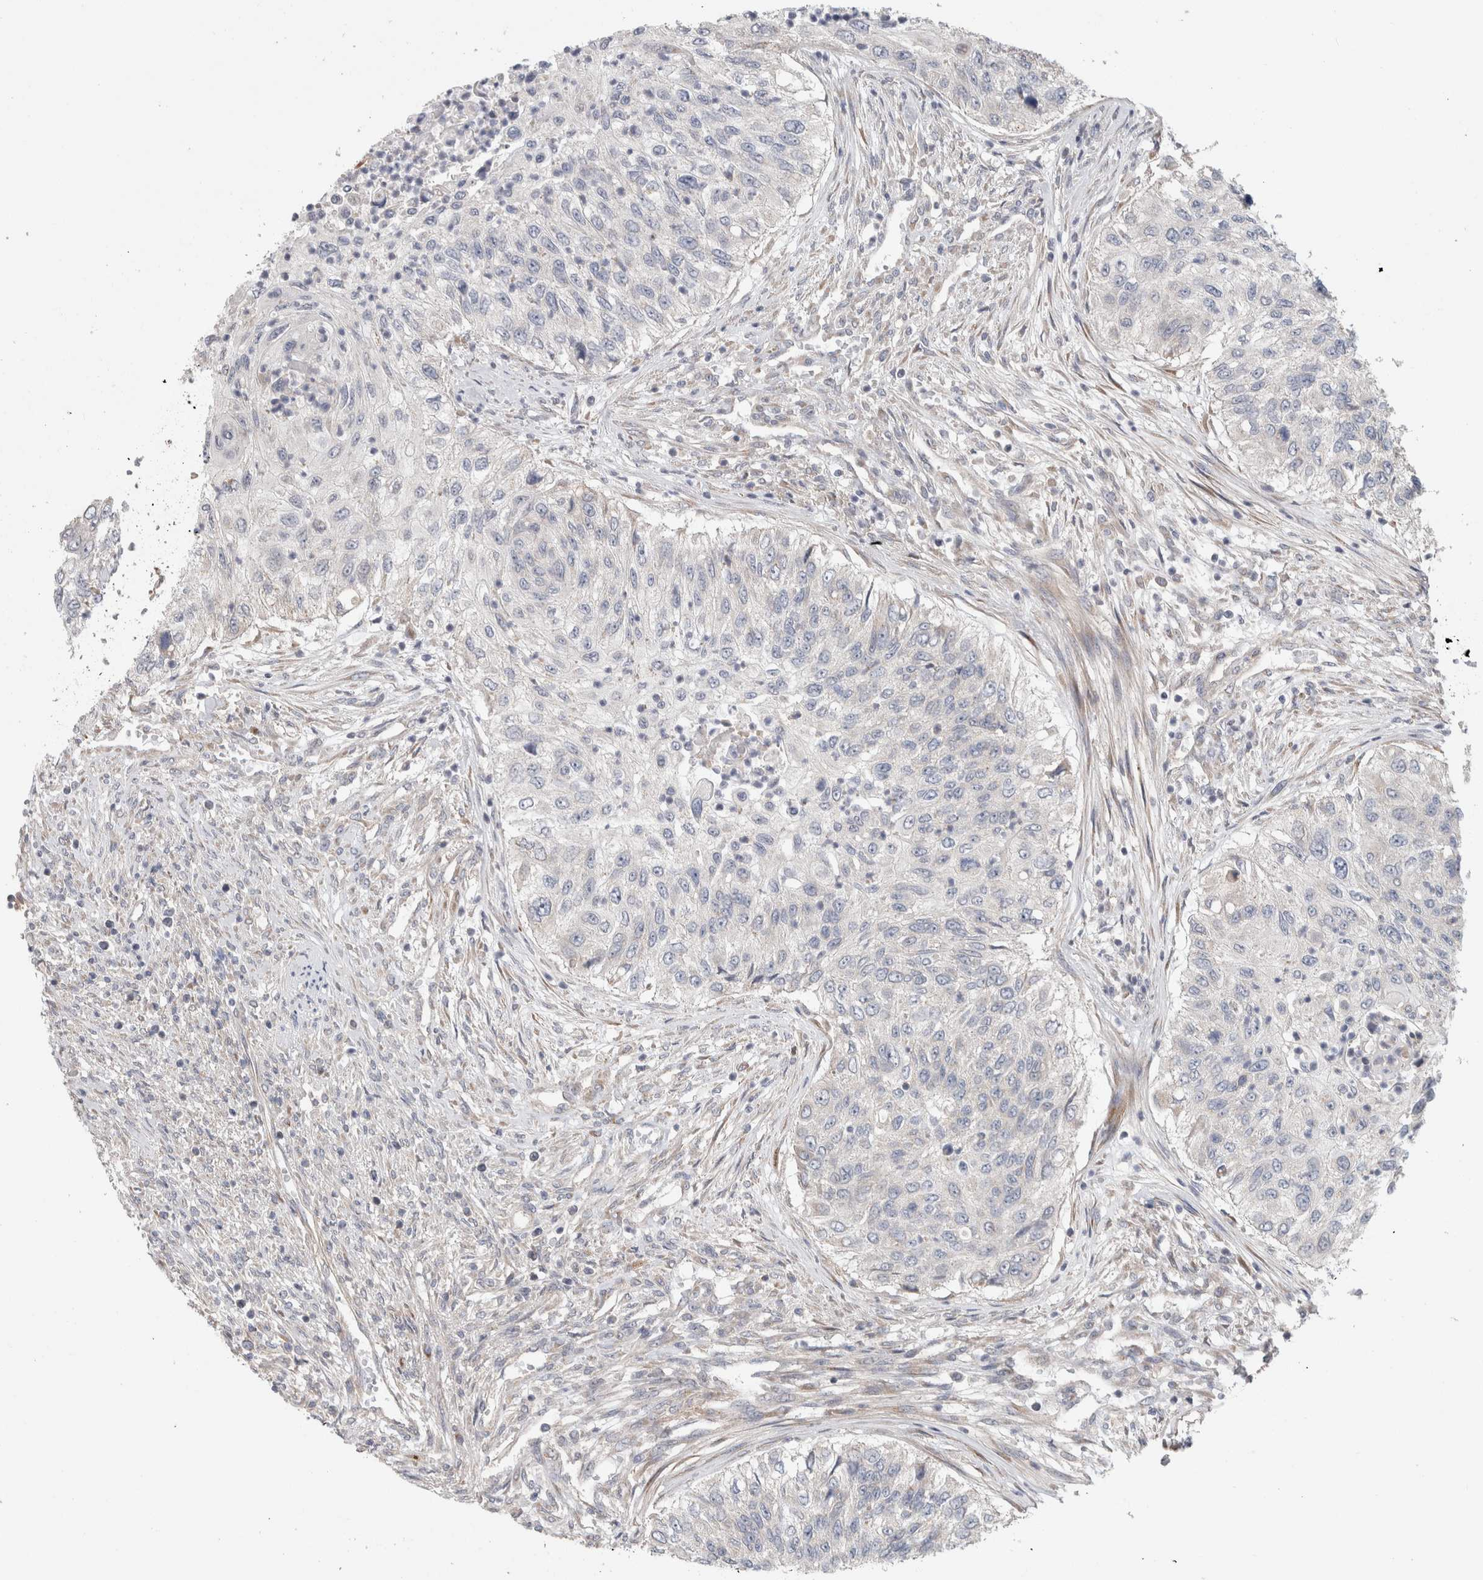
{"staining": {"intensity": "negative", "quantity": "none", "location": "none"}, "tissue": "urothelial cancer", "cell_type": "Tumor cells", "image_type": "cancer", "snomed": [{"axis": "morphology", "description": "Urothelial carcinoma, High grade"}, {"axis": "topography", "description": "Urinary bladder"}], "caption": "Image shows no protein expression in tumor cells of urothelial cancer tissue. (DAB immunohistochemistry visualized using brightfield microscopy, high magnification).", "gene": "TRIM5", "patient": {"sex": "female", "age": 60}}